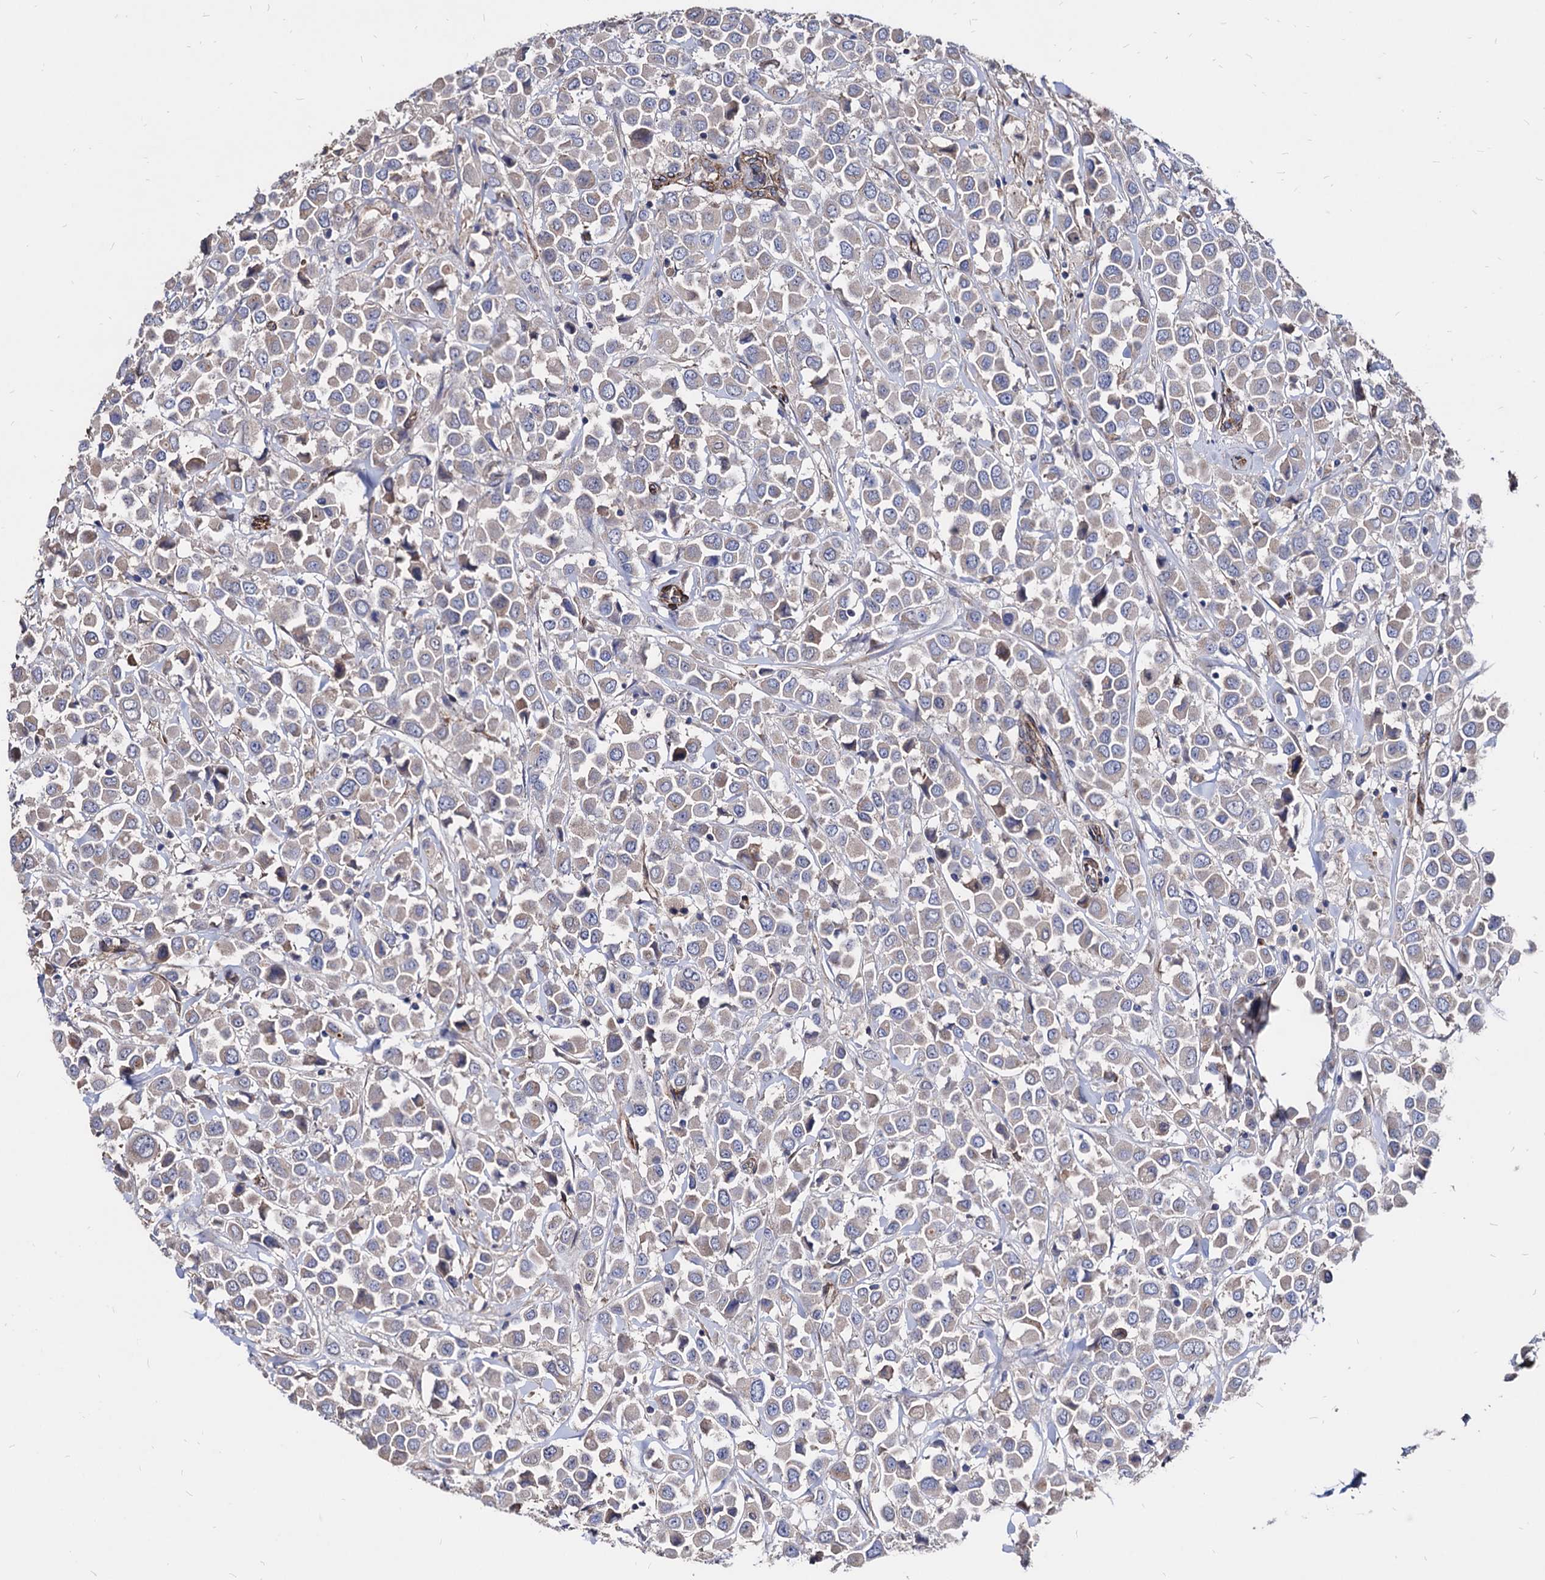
{"staining": {"intensity": "weak", "quantity": ">75%", "location": "cytoplasmic/membranous"}, "tissue": "breast cancer", "cell_type": "Tumor cells", "image_type": "cancer", "snomed": [{"axis": "morphology", "description": "Duct carcinoma"}, {"axis": "topography", "description": "Breast"}], "caption": "Immunohistochemical staining of invasive ductal carcinoma (breast) reveals low levels of weak cytoplasmic/membranous staining in about >75% of tumor cells.", "gene": "WDR11", "patient": {"sex": "female", "age": 61}}